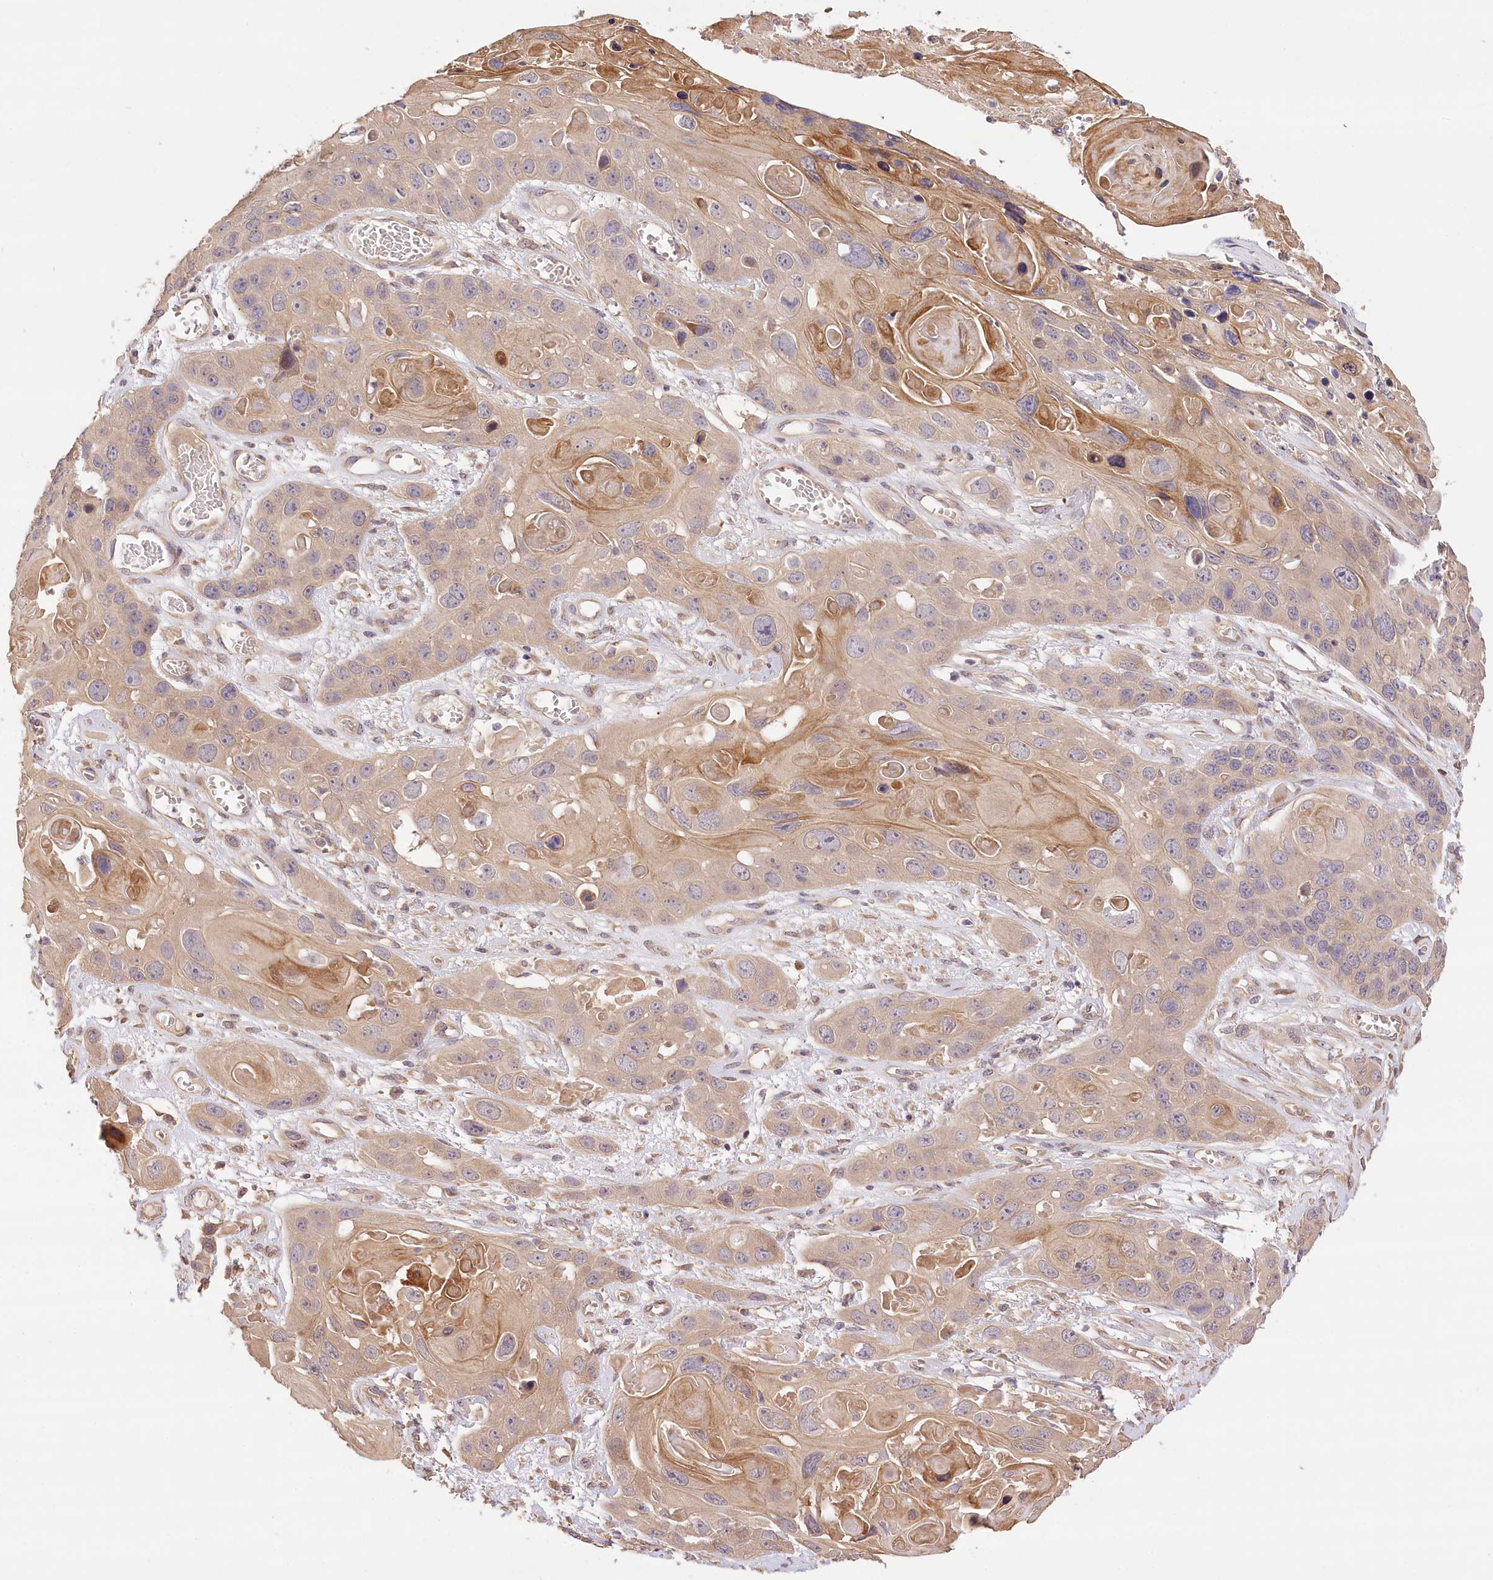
{"staining": {"intensity": "moderate", "quantity": "<25%", "location": "cytoplasmic/membranous"}, "tissue": "skin cancer", "cell_type": "Tumor cells", "image_type": "cancer", "snomed": [{"axis": "morphology", "description": "Squamous cell carcinoma, NOS"}, {"axis": "topography", "description": "Skin"}], "caption": "This is an image of immunohistochemistry (IHC) staining of skin cancer, which shows moderate staining in the cytoplasmic/membranous of tumor cells.", "gene": "LSS", "patient": {"sex": "male", "age": 55}}